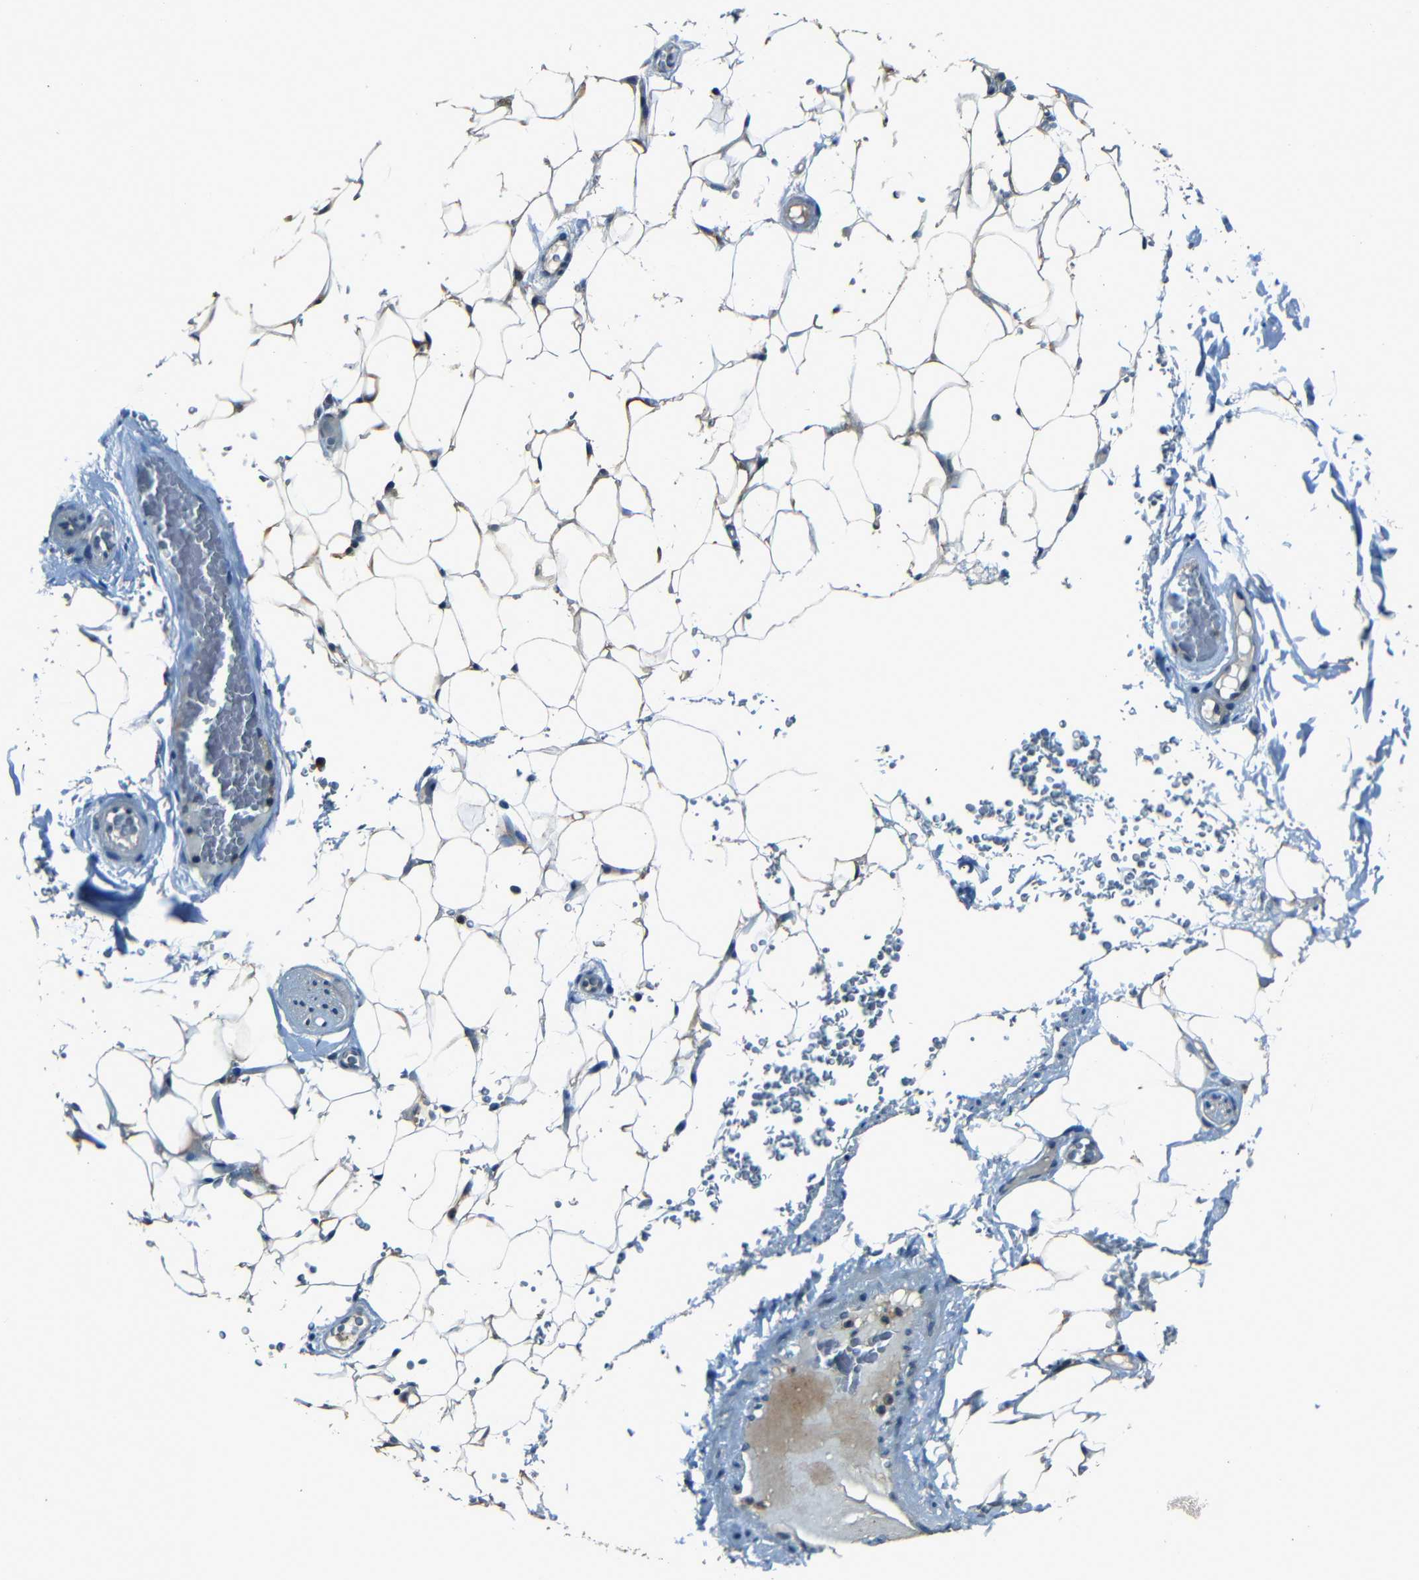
{"staining": {"intensity": "moderate", "quantity": ">75%", "location": "cytoplasmic/membranous"}, "tissue": "adipose tissue", "cell_type": "Adipocytes", "image_type": "normal", "snomed": [{"axis": "morphology", "description": "Normal tissue, NOS"}, {"axis": "topography", "description": "Peripheral nerve tissue"}], "caption": "Protein staining of normal adipose tissue displays moderate cytoplasmic/membranous expression in about >75% of adipocytes. The staining is performed using DAB (3,3'-diaminobenzidine) brown chromogen to label protein expression. The nuclei are counter-stained blue using hematoxylin.", "gene": "SLA", "patient": {"sex": "male", "age": 70}}